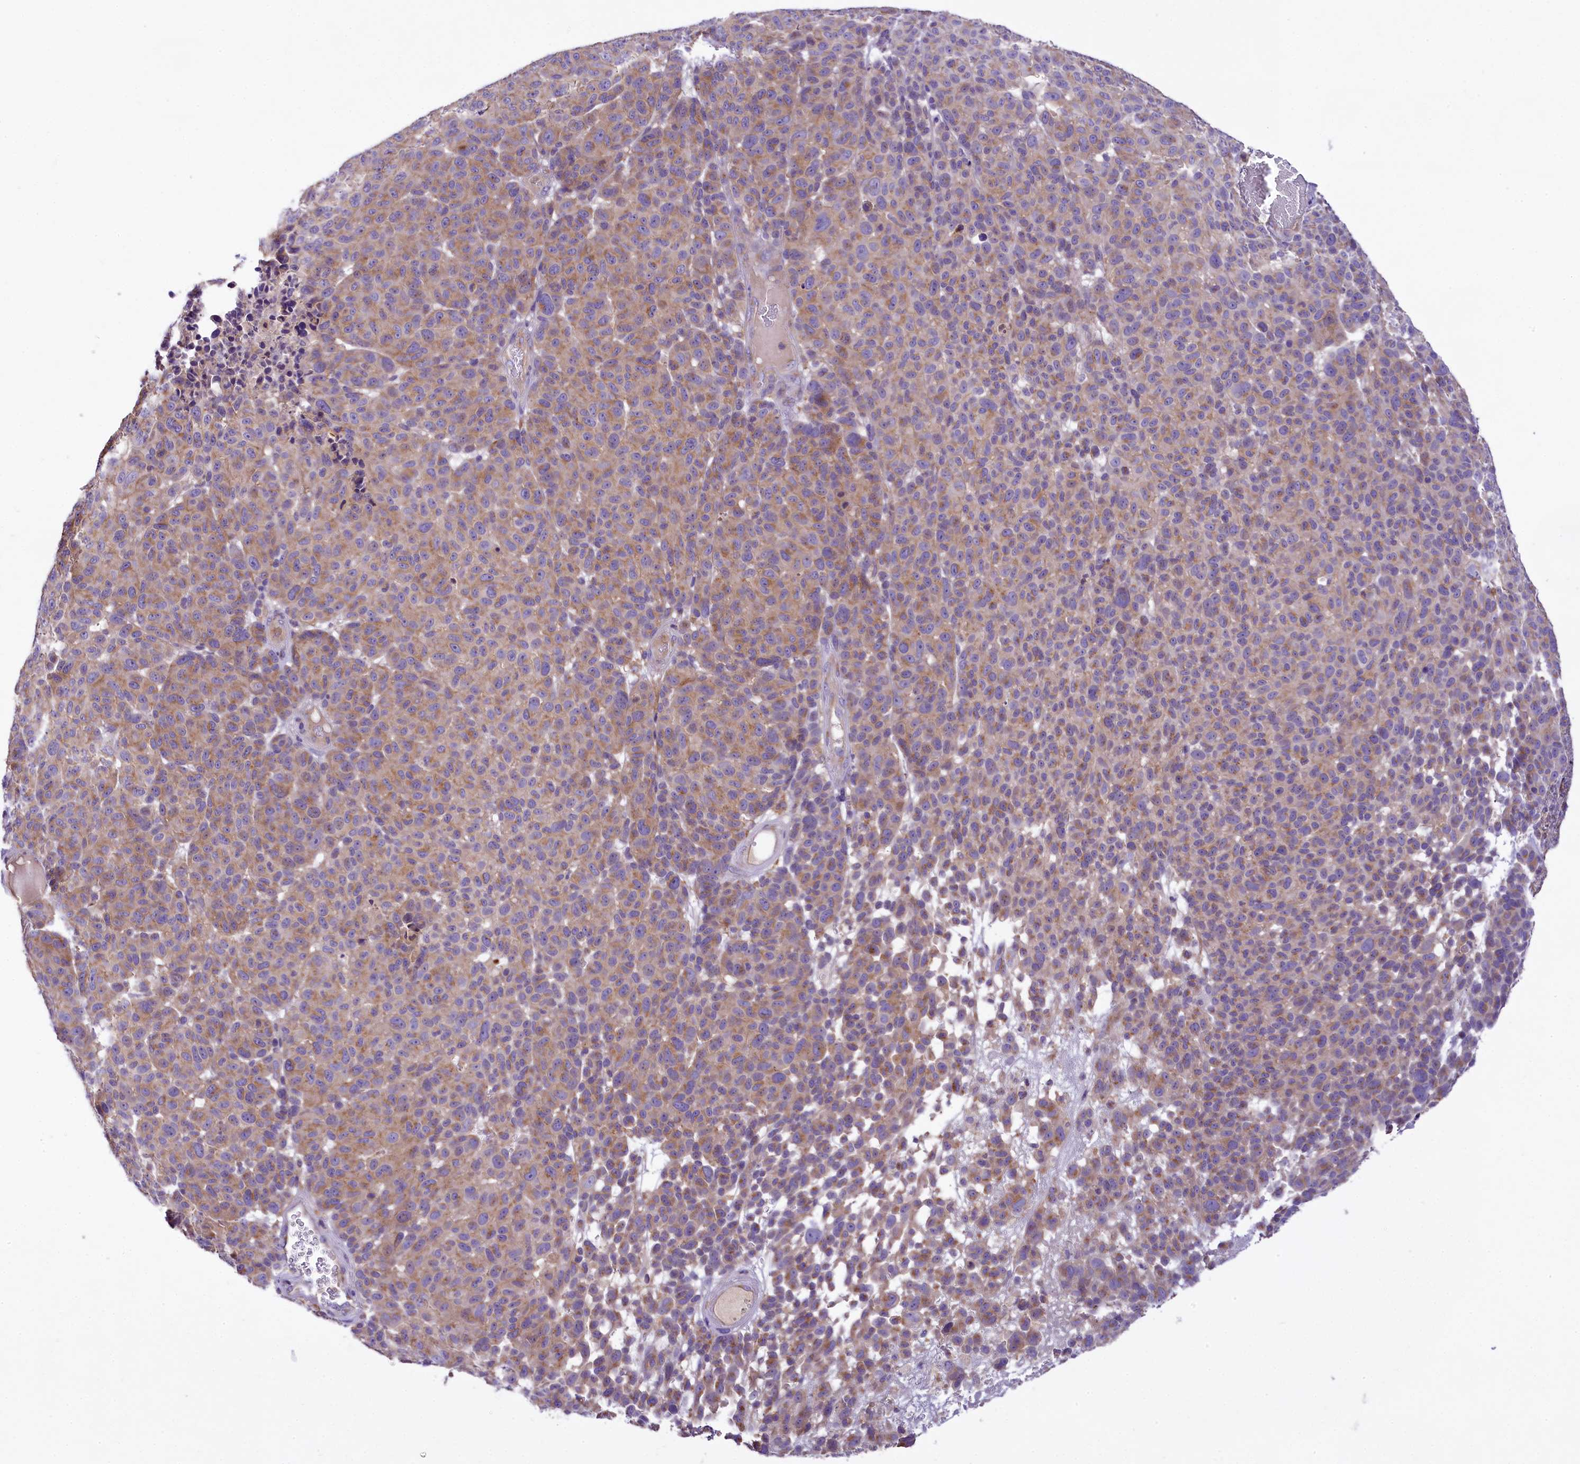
{"staining": {"intensity": "weak", "quantity": ">75%", "location": "cytoplasmic/membranous"}, "tissue": "melanoma", "cell_type": "Tumor cells", "image_type": "cancer", "snomed": [{"axis": "morphology", "description": "Malignant melanoma, NOS"}, {"axis": "topography", "description": "Skin"}], "caption": "Malignant melanoma stained for a protein reveals weak cytoplasmic/membranous positivity in tumor cells.", "gene": "PEMT", "patient": {"sex": "male", "age": 49}}